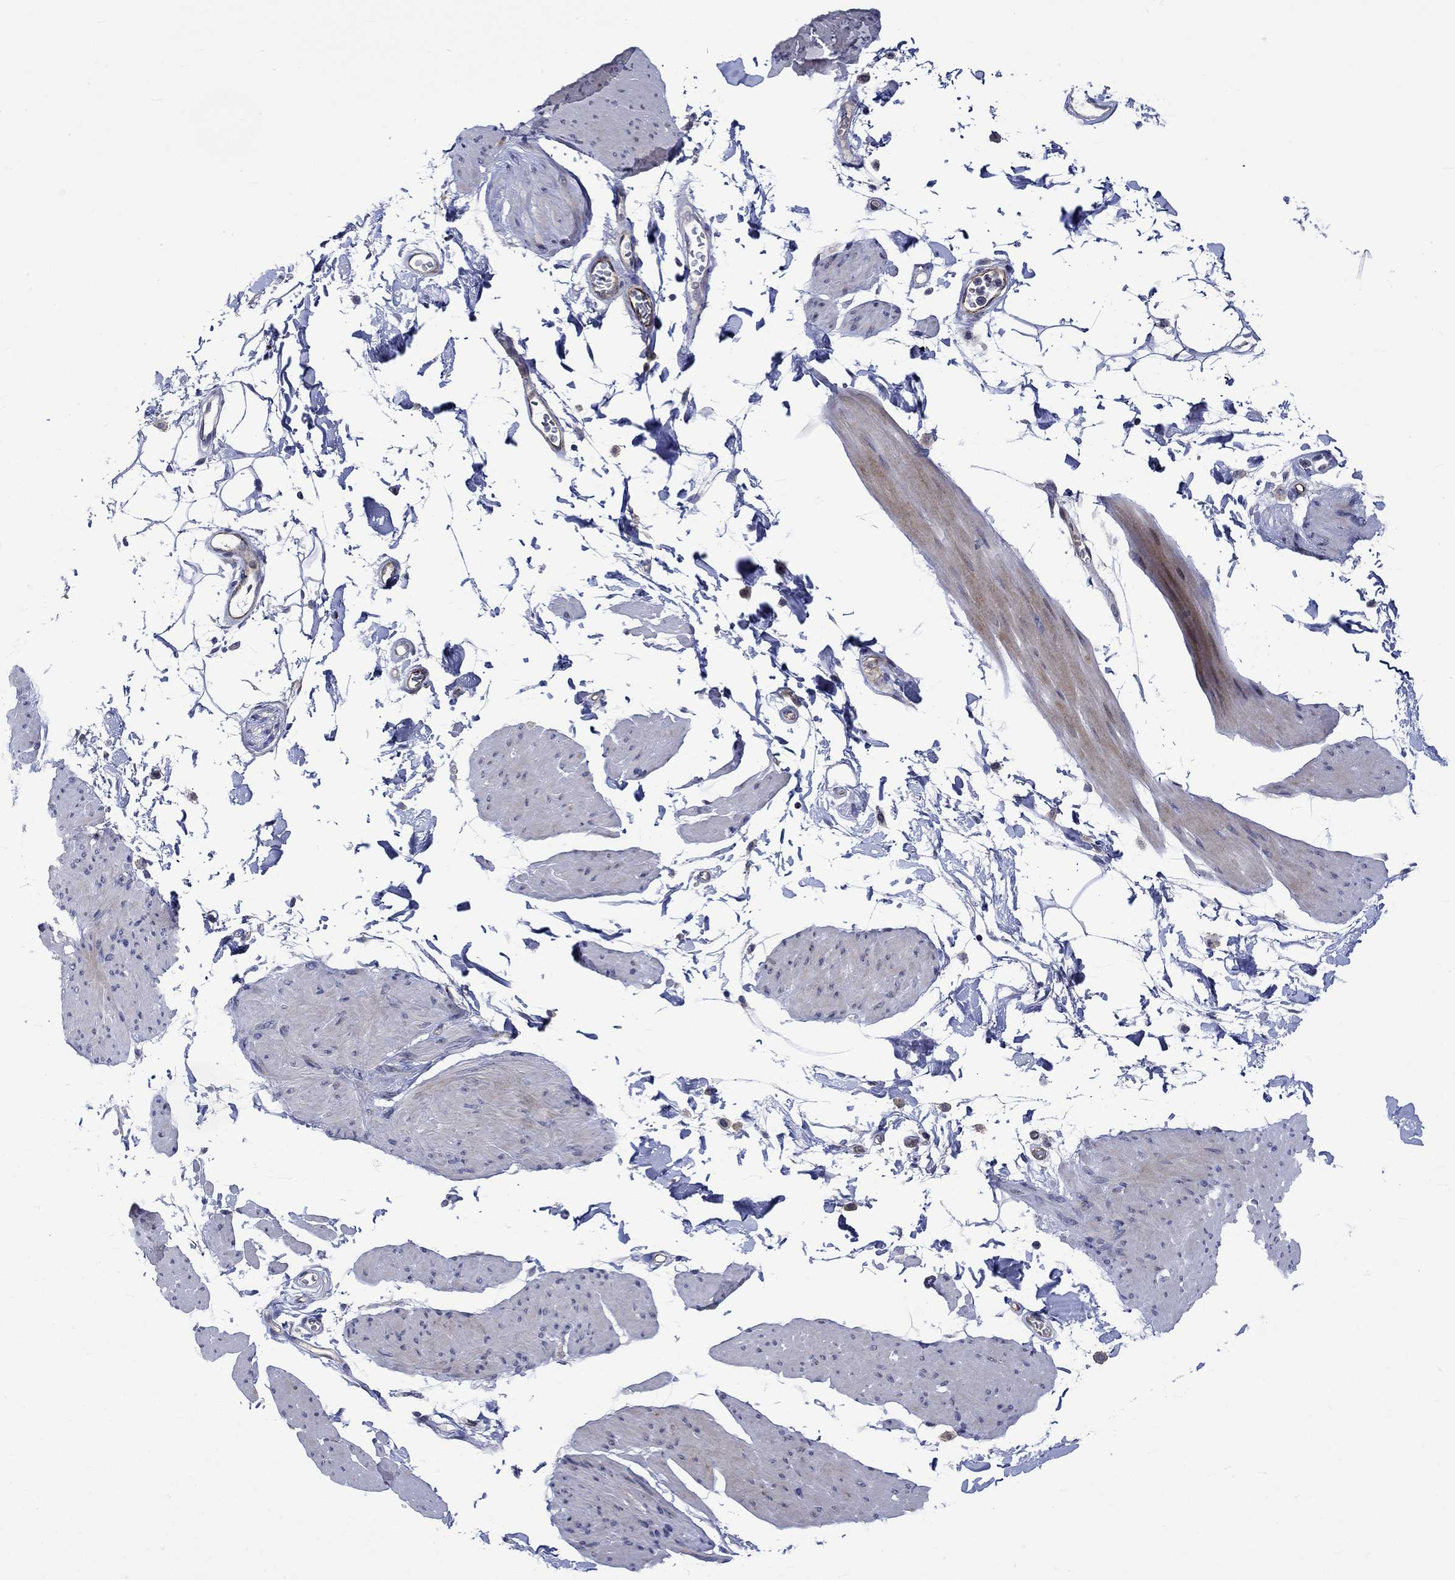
{"staining": {"intensity": "negative", "quantity": "none", "location": "none"}, "tissue": "smooth muscle", "cell_type": "Smooth muscle cells", "image_type": "normal", "snomed": [{"axis": "morphology", "description": "Normal tissue, NOS"}, {"axis": "topography", "description": "Adipose tissue"}, {"axis": "topography", "description": "Smooth muscle"}, {"axis": "topography", "description": "Peripheral nerve tissue"}], "caption": "This micrograph is of normal smooth muscle stained with immunohistochemistry to label a protein in brown with the nuclei are counter-stained blue. There is no expression in smooth muscle cells.", "gene": "GJA5", "patient": {"sex": "male", "age": 83}}